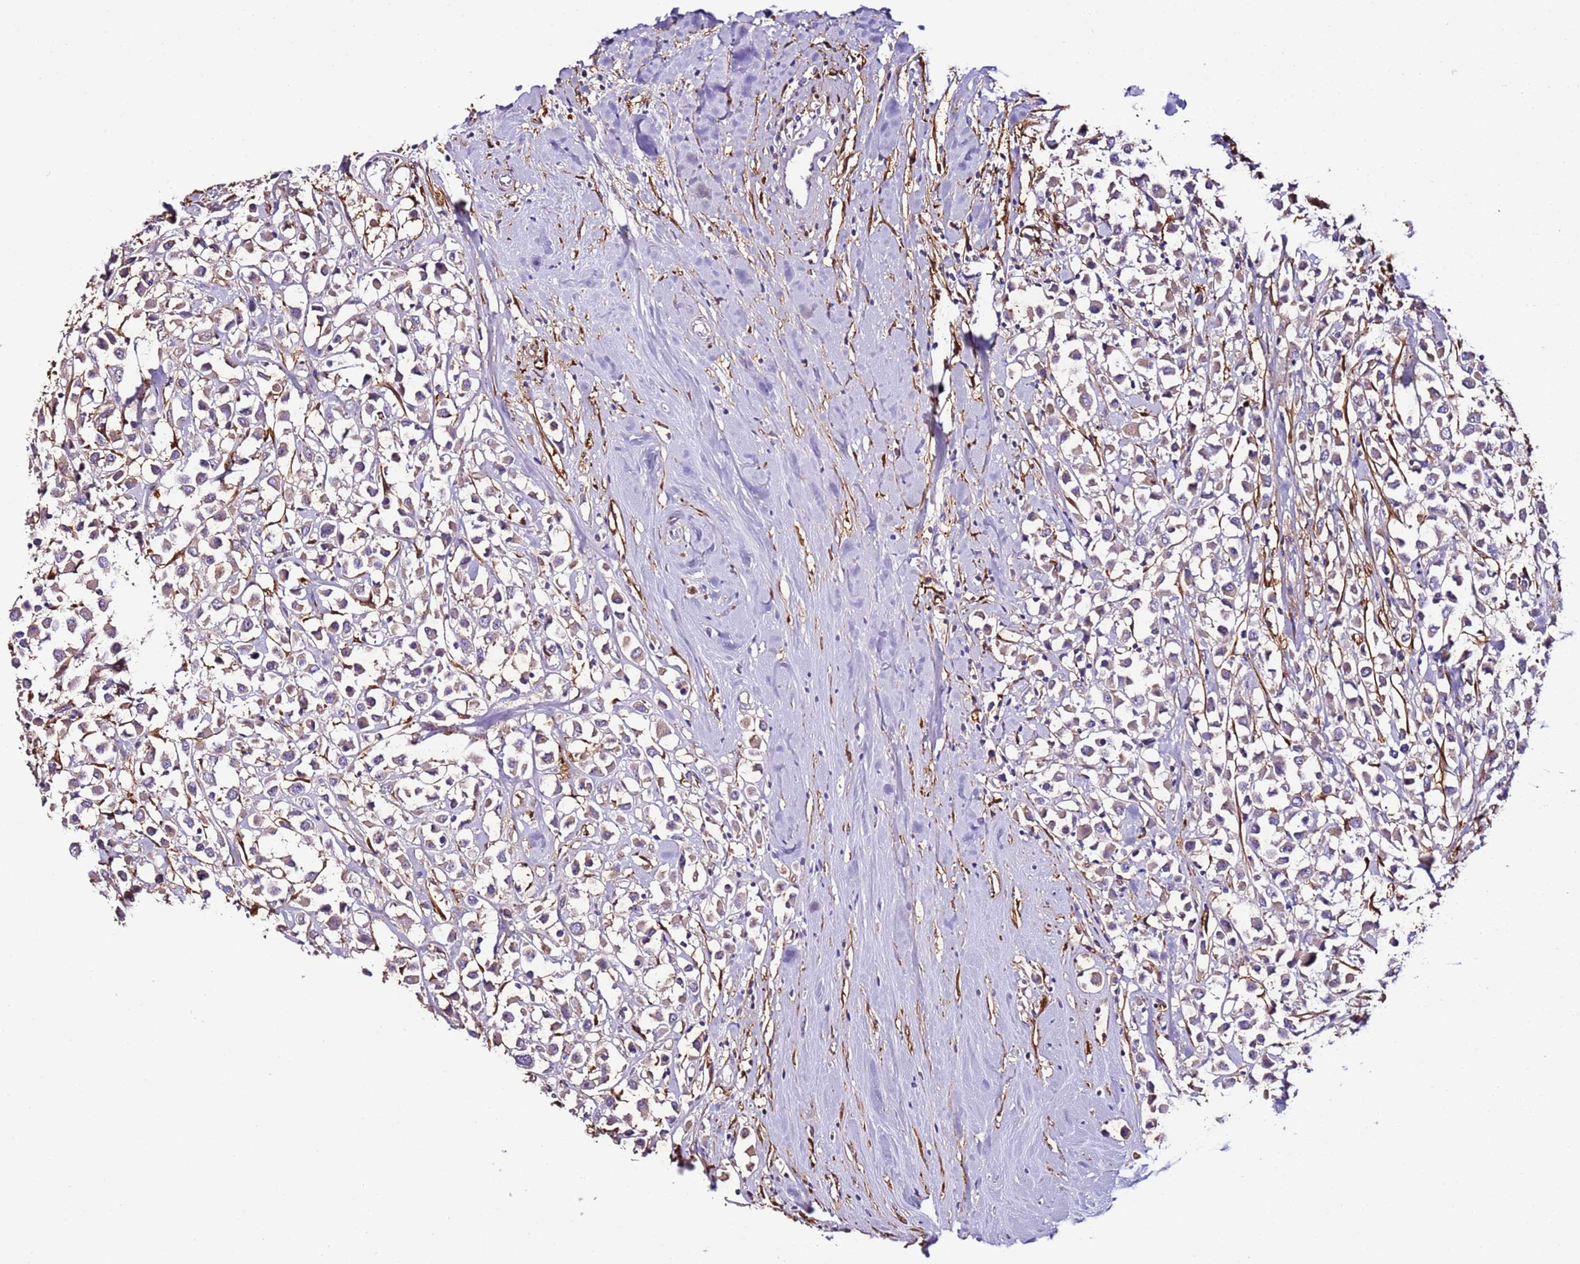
{"staining": {"intensity": "negative", "quantity": "none", "location": "none"}, "tissue": "breast cancer", "cell_type": "Tumor cells", "image_type": "cancer", "snomed": [{"axis": "morphology", "description": "Duct carcinoma"}, {"axis": "topography", "description": "Breast"}], "caption": "The micrograph shows no significant expression in tumor cells of breast cancer (intraductal carcinoma). The staining is performed using DAB (3,3'-diaminobenzidine) brown chromogen with nuclei counter-stained in using hematoxylin.", "gene": "FAM174C", "patient": {"sex": "female", "age": 87}}